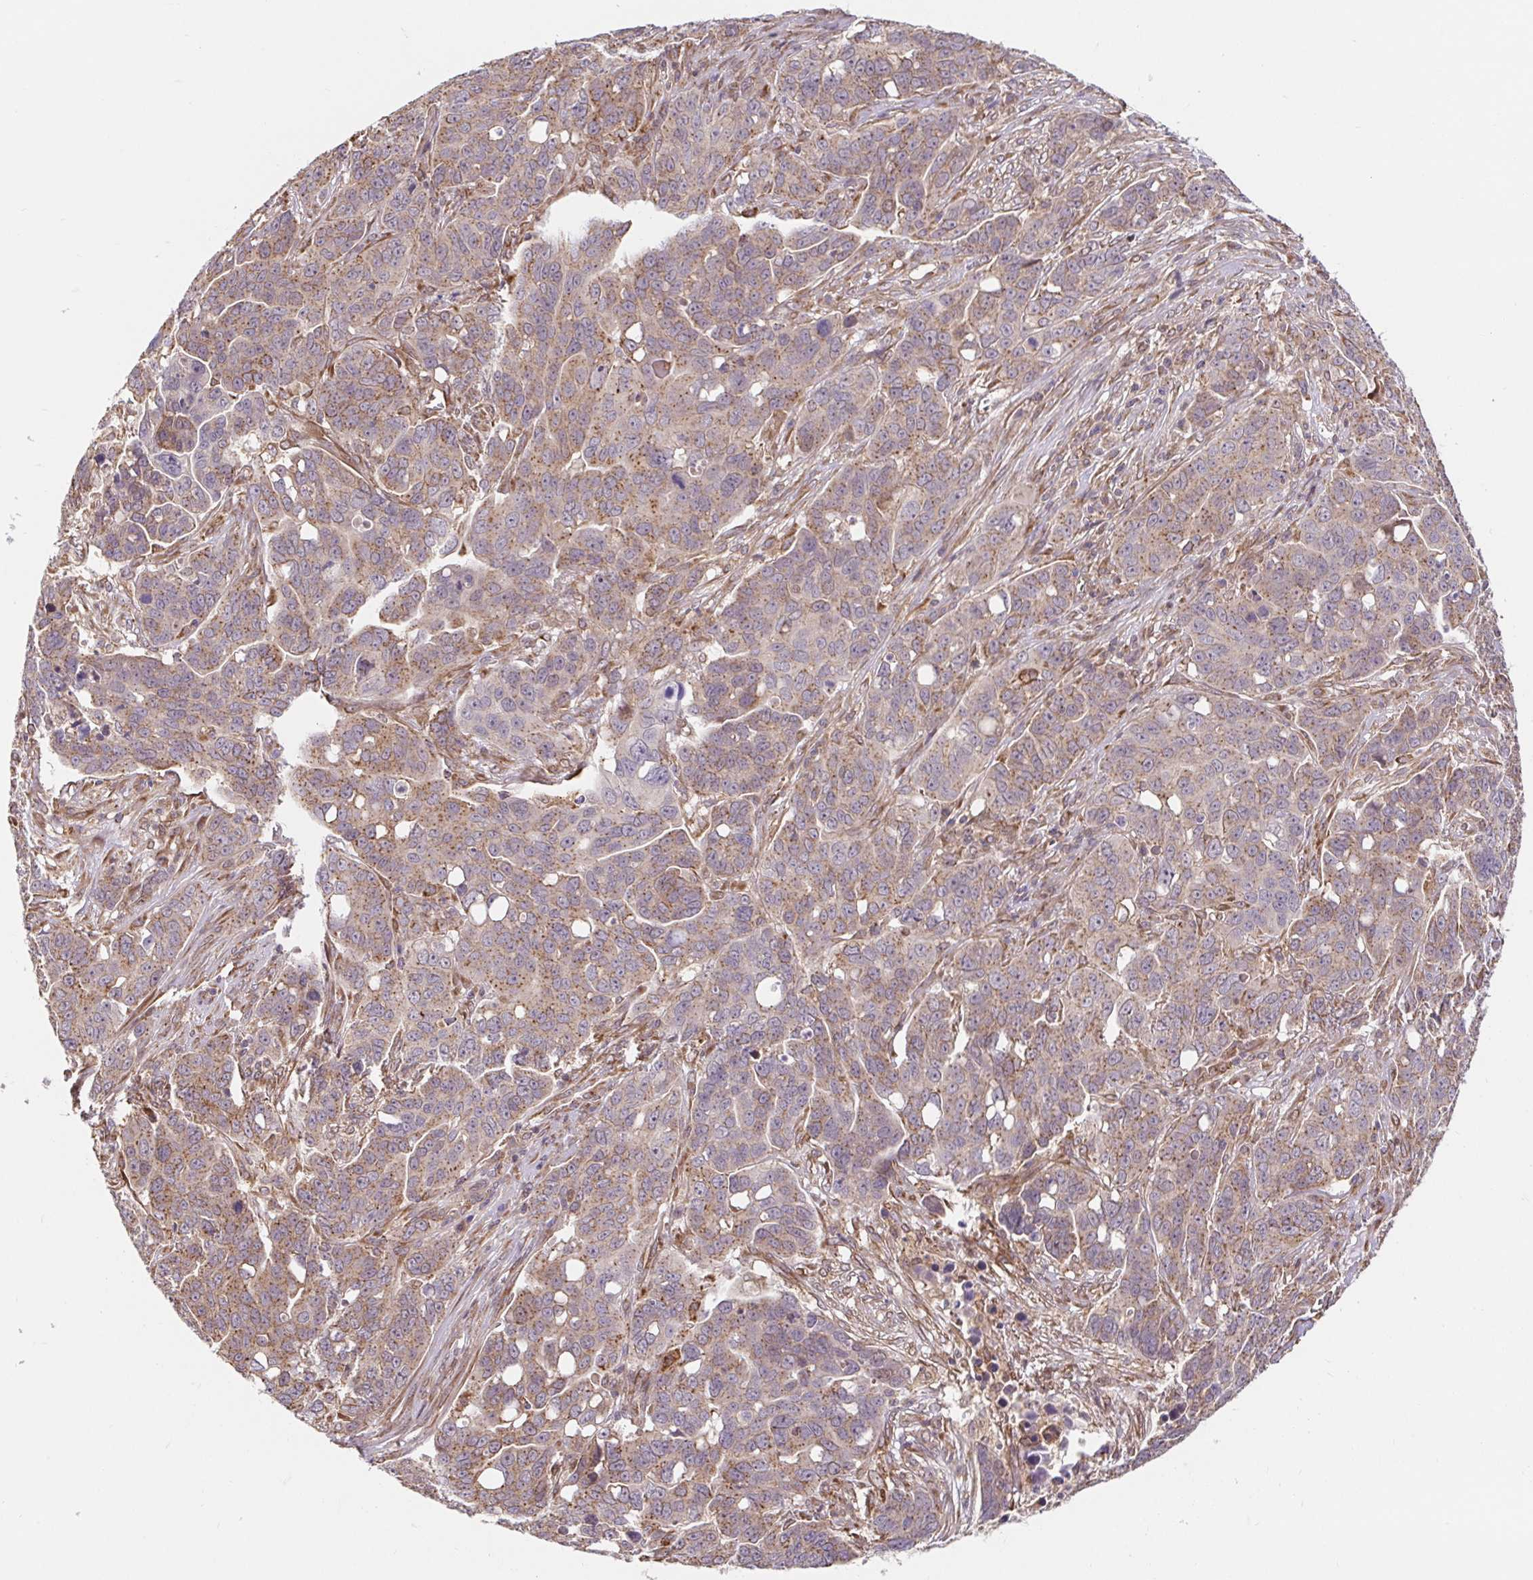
{"staining": {"intensity": "weak", "quantity": "25%-75%", "location": "cytoplasmic/membranous"}, "tissue": "ovarian cancer", "cell_type": "Tumor cells", "image_type": "cancer", "snomed": [{"axis": "morphology", "description": "Carcinoma, endometroid"}, {"axis": "topography", "description": "Ovary"}], "caption": "Protein staining of ovarian cancer tissue demonstrates weak cytoplasmic/membranous positivity in approximately 25%-75% of tumor cells.", "gene": "LYPD5", "patient": {"sex": "female", "age": 78}}